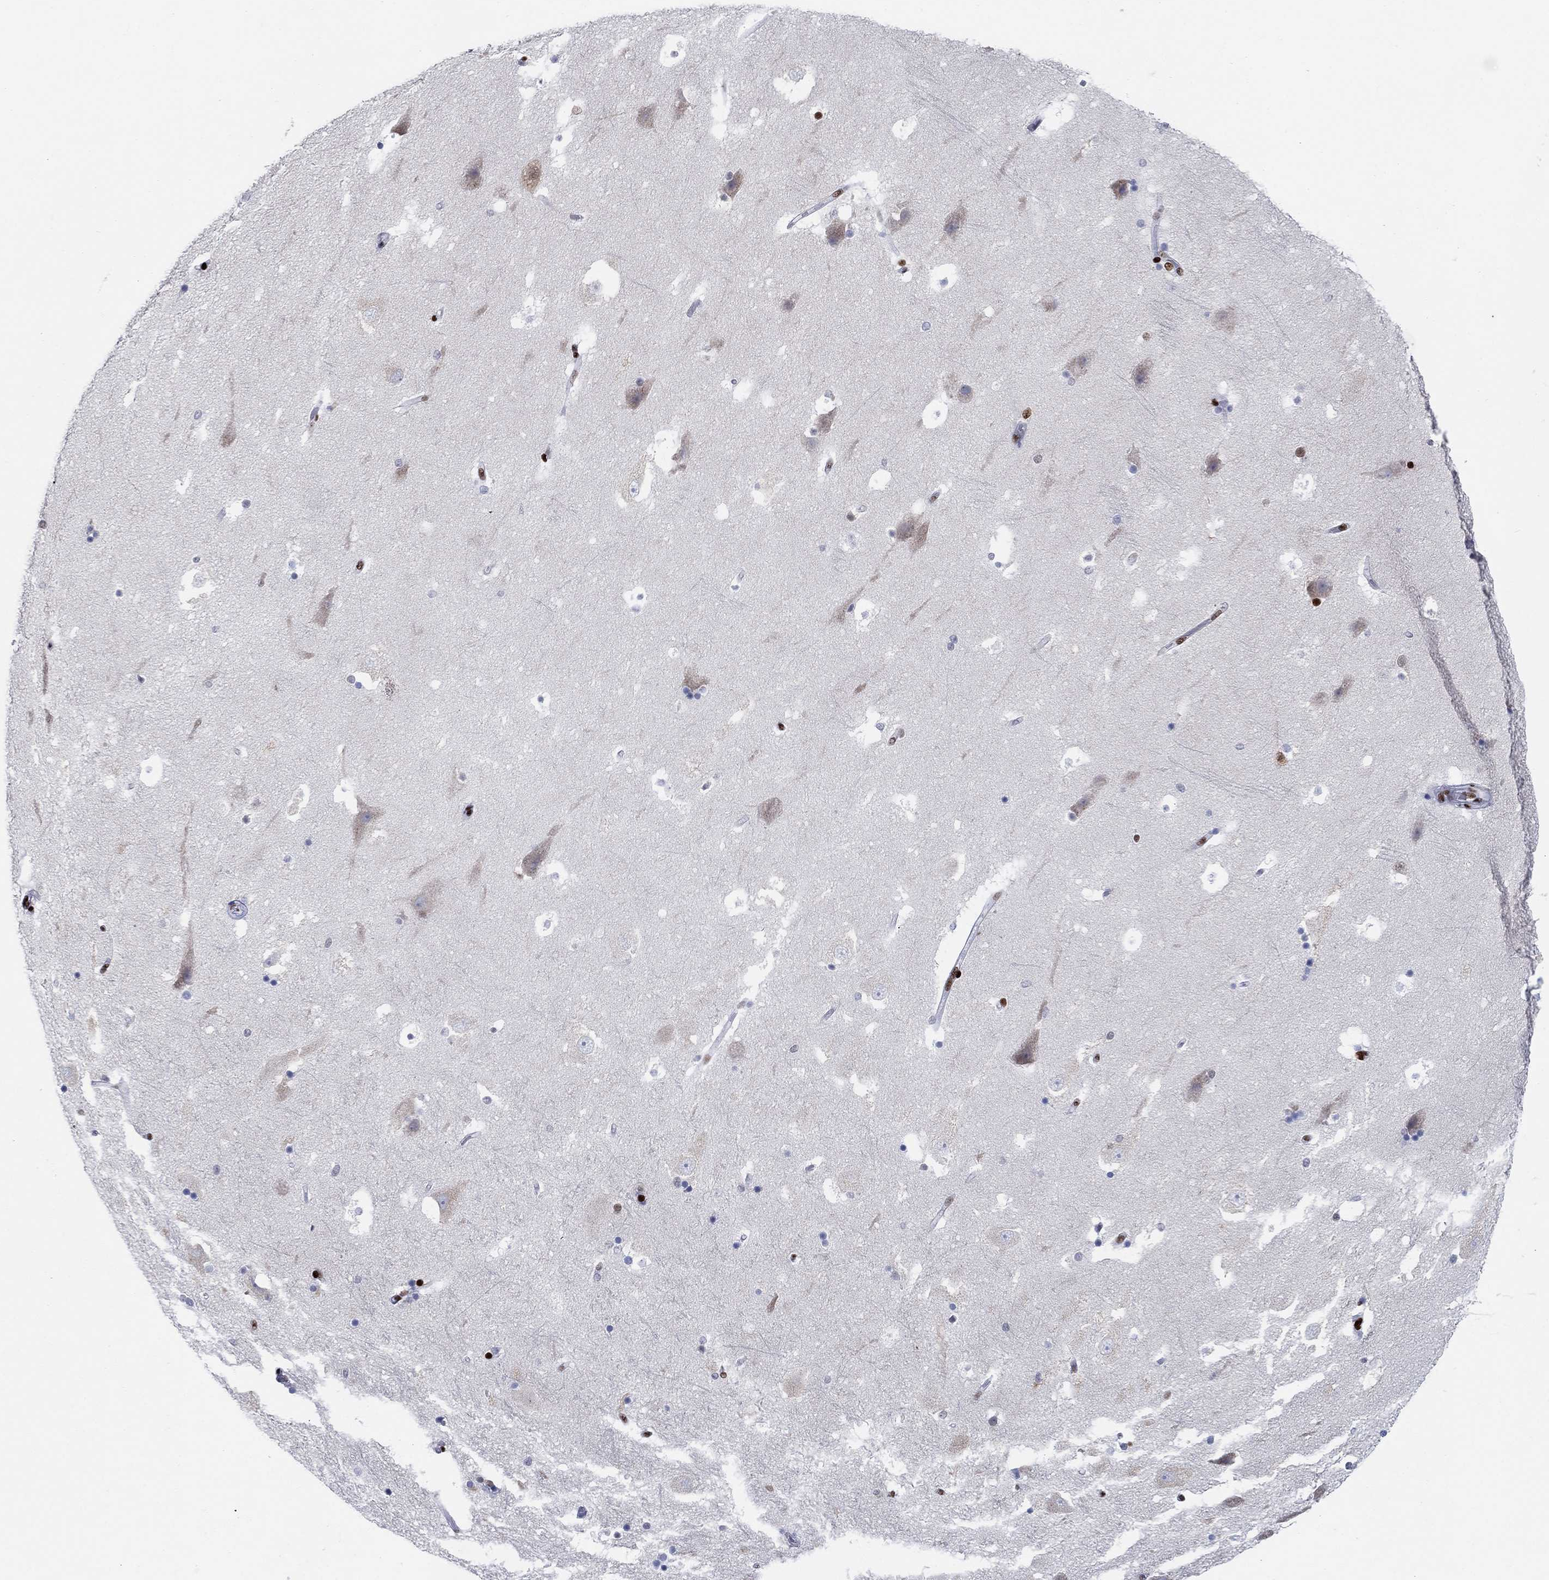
{"staining": {"intensity": "strong", "quantity": "<25%", "location": "nuclear"}, "tissue": "hippocampus", "cell_type": "Glial cells", "image_type": "normal", "snomed": [{"axis": "morphology", "description": "Normal tissue, NOS"}, {"axis": "topography", "description": "Hippocampus"}], "caption": "The image shows staining of benign hippocampus, revealing strong nuclear protein staining (brown color) within glial cells. The staining is performed using DAB (3,3'-diaminobenzidine) brown chromogen to label protein expression. The nuclei are counter-stained blue using hematoxylin.", "gene": "ZEB1", "patient": {"sex": "male", "age": 51}}